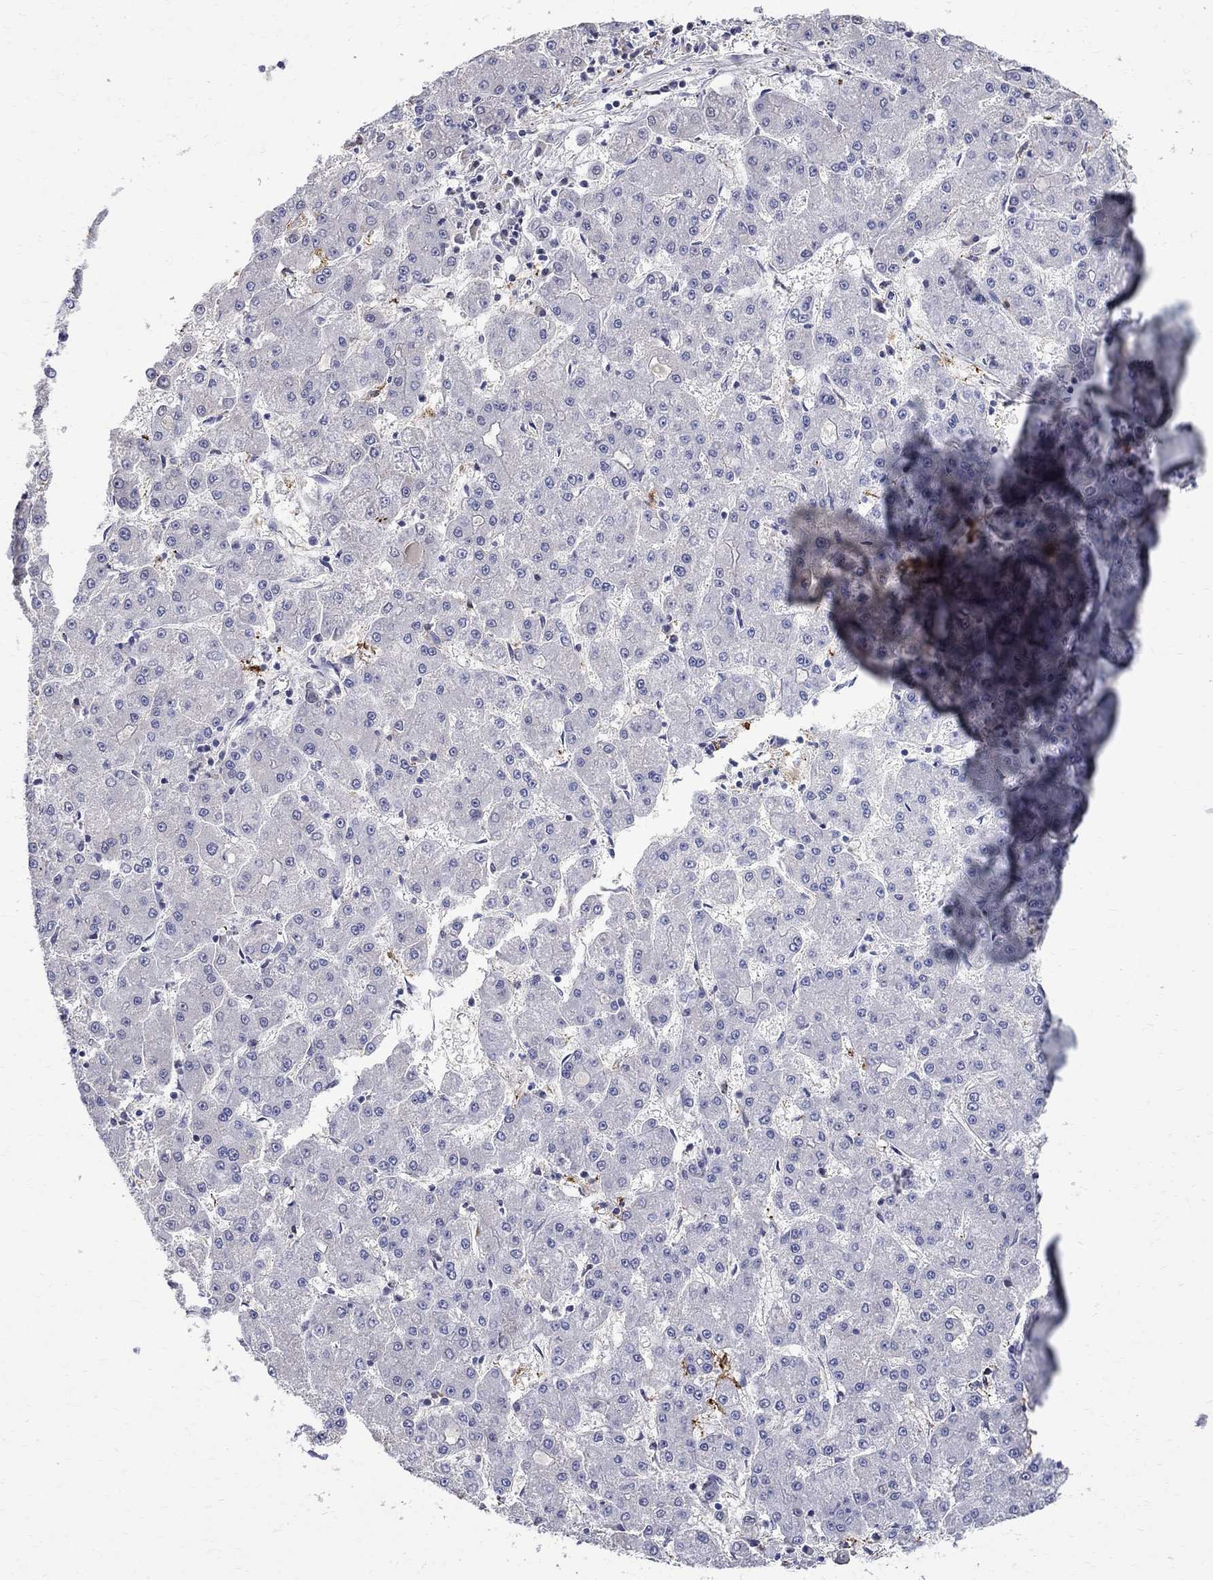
{"staining": {"intensity": "negative", "quantity": "none", "location": "none"}, "tissue": "liver cancer", "cell_type": "Tumor cells", "image_type": "cancer", "snomed": [{"axis": "morphology", "description": "Carcinoma, Hepatocellular, NOS"}, {"axis": "topography", "description": "Liver"}], "caption": "The micrograph exhibits no significant staining in tumor cells of hepatocellular carcinoma (liver).", "gene": "AGER", "patient": {"sex": "male", "age": 73}}